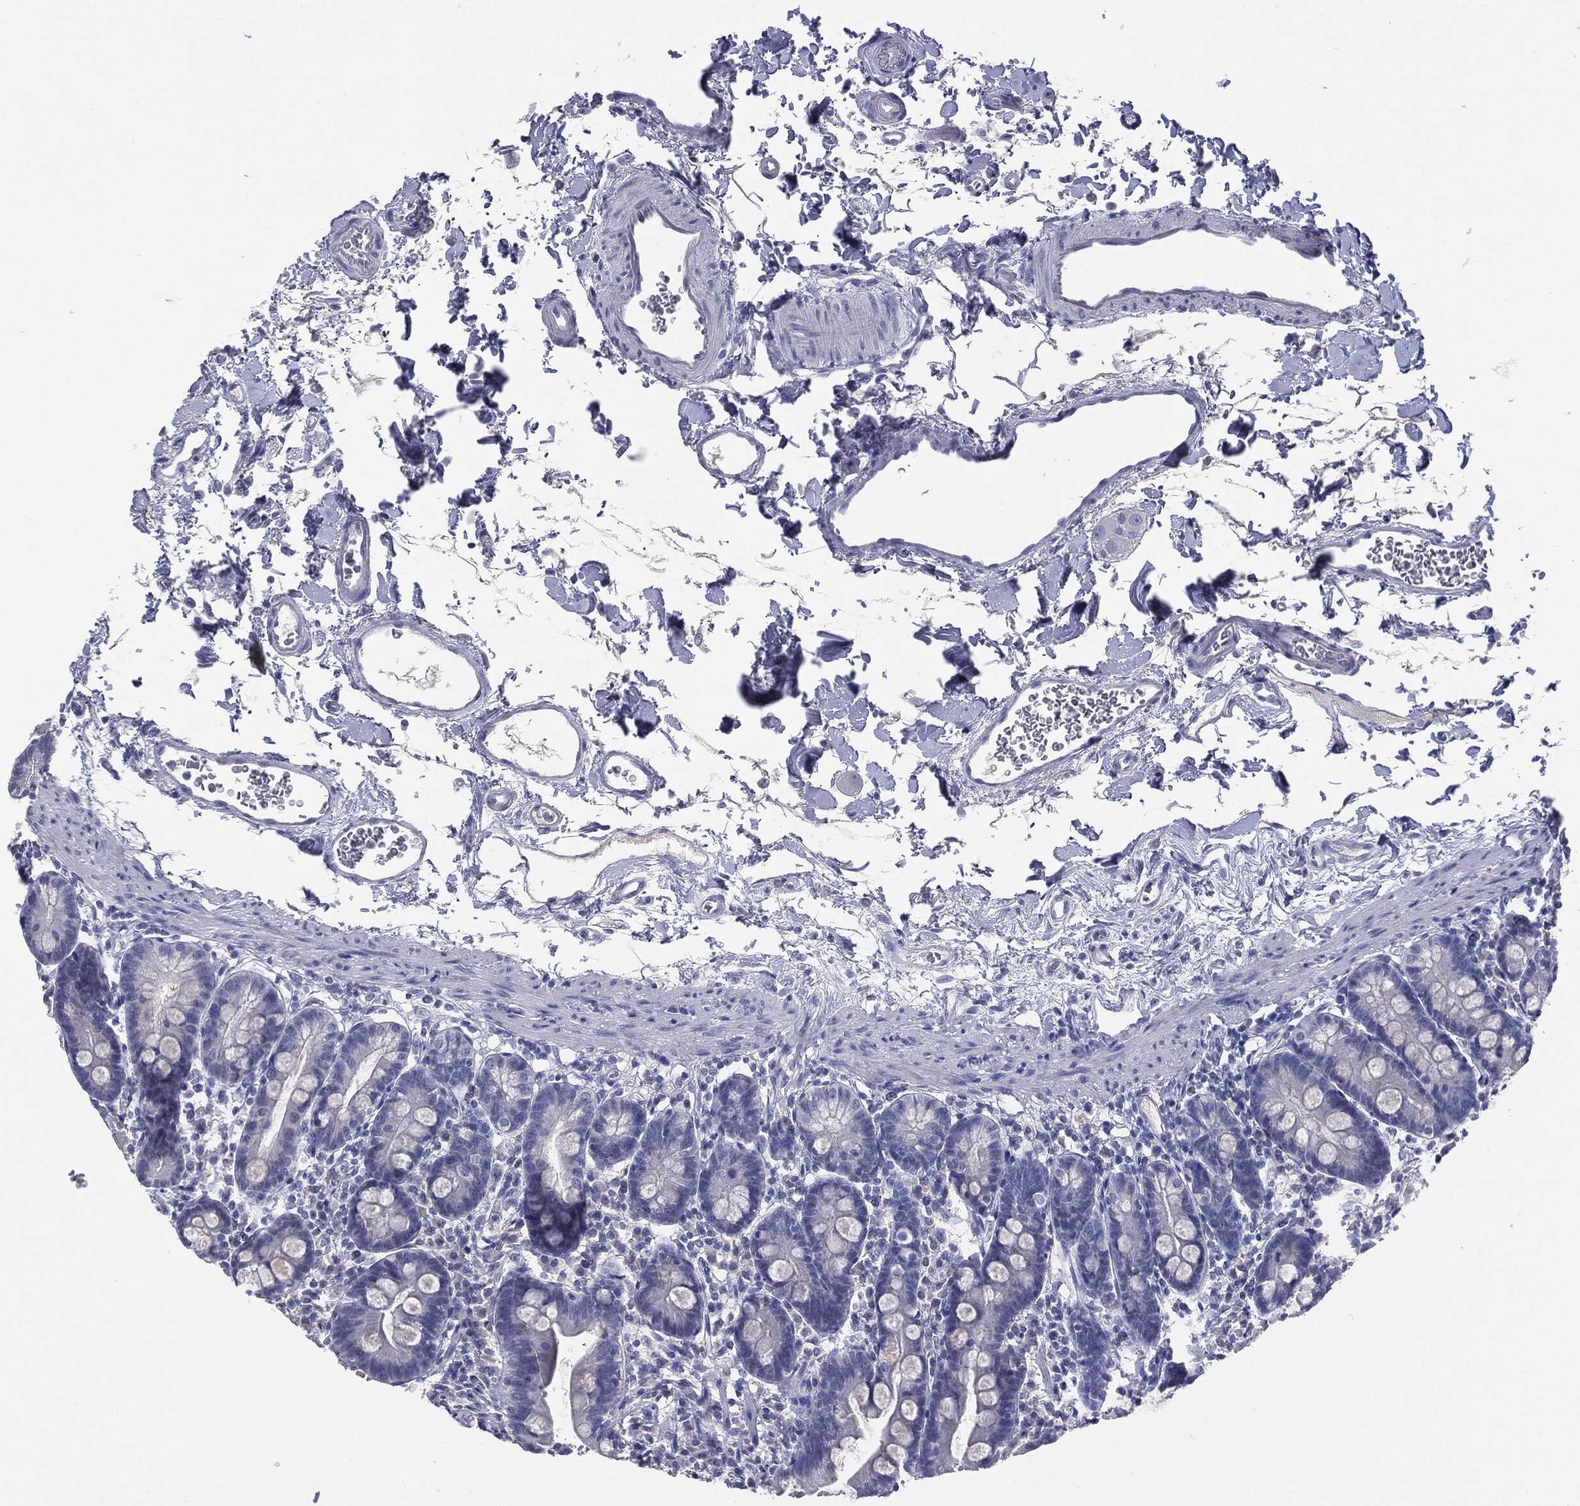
{"staining": {"intensity": "negative", "quantity": "none", "location": "none"}, "tissue": "small intestine", "cell_type": "Glandular cells", "image_type": "normal", "snomed": [{"axis": "morphology", "description": "Normal tissue, NOS"}, {"axis": "topography", "description": "Small intestine"}], "caption": "Small intestine stained for a protein using IHC displays no staining glandular cells.", "gene": "TSHB", "patient": {"sex": "female", "age": 44}}